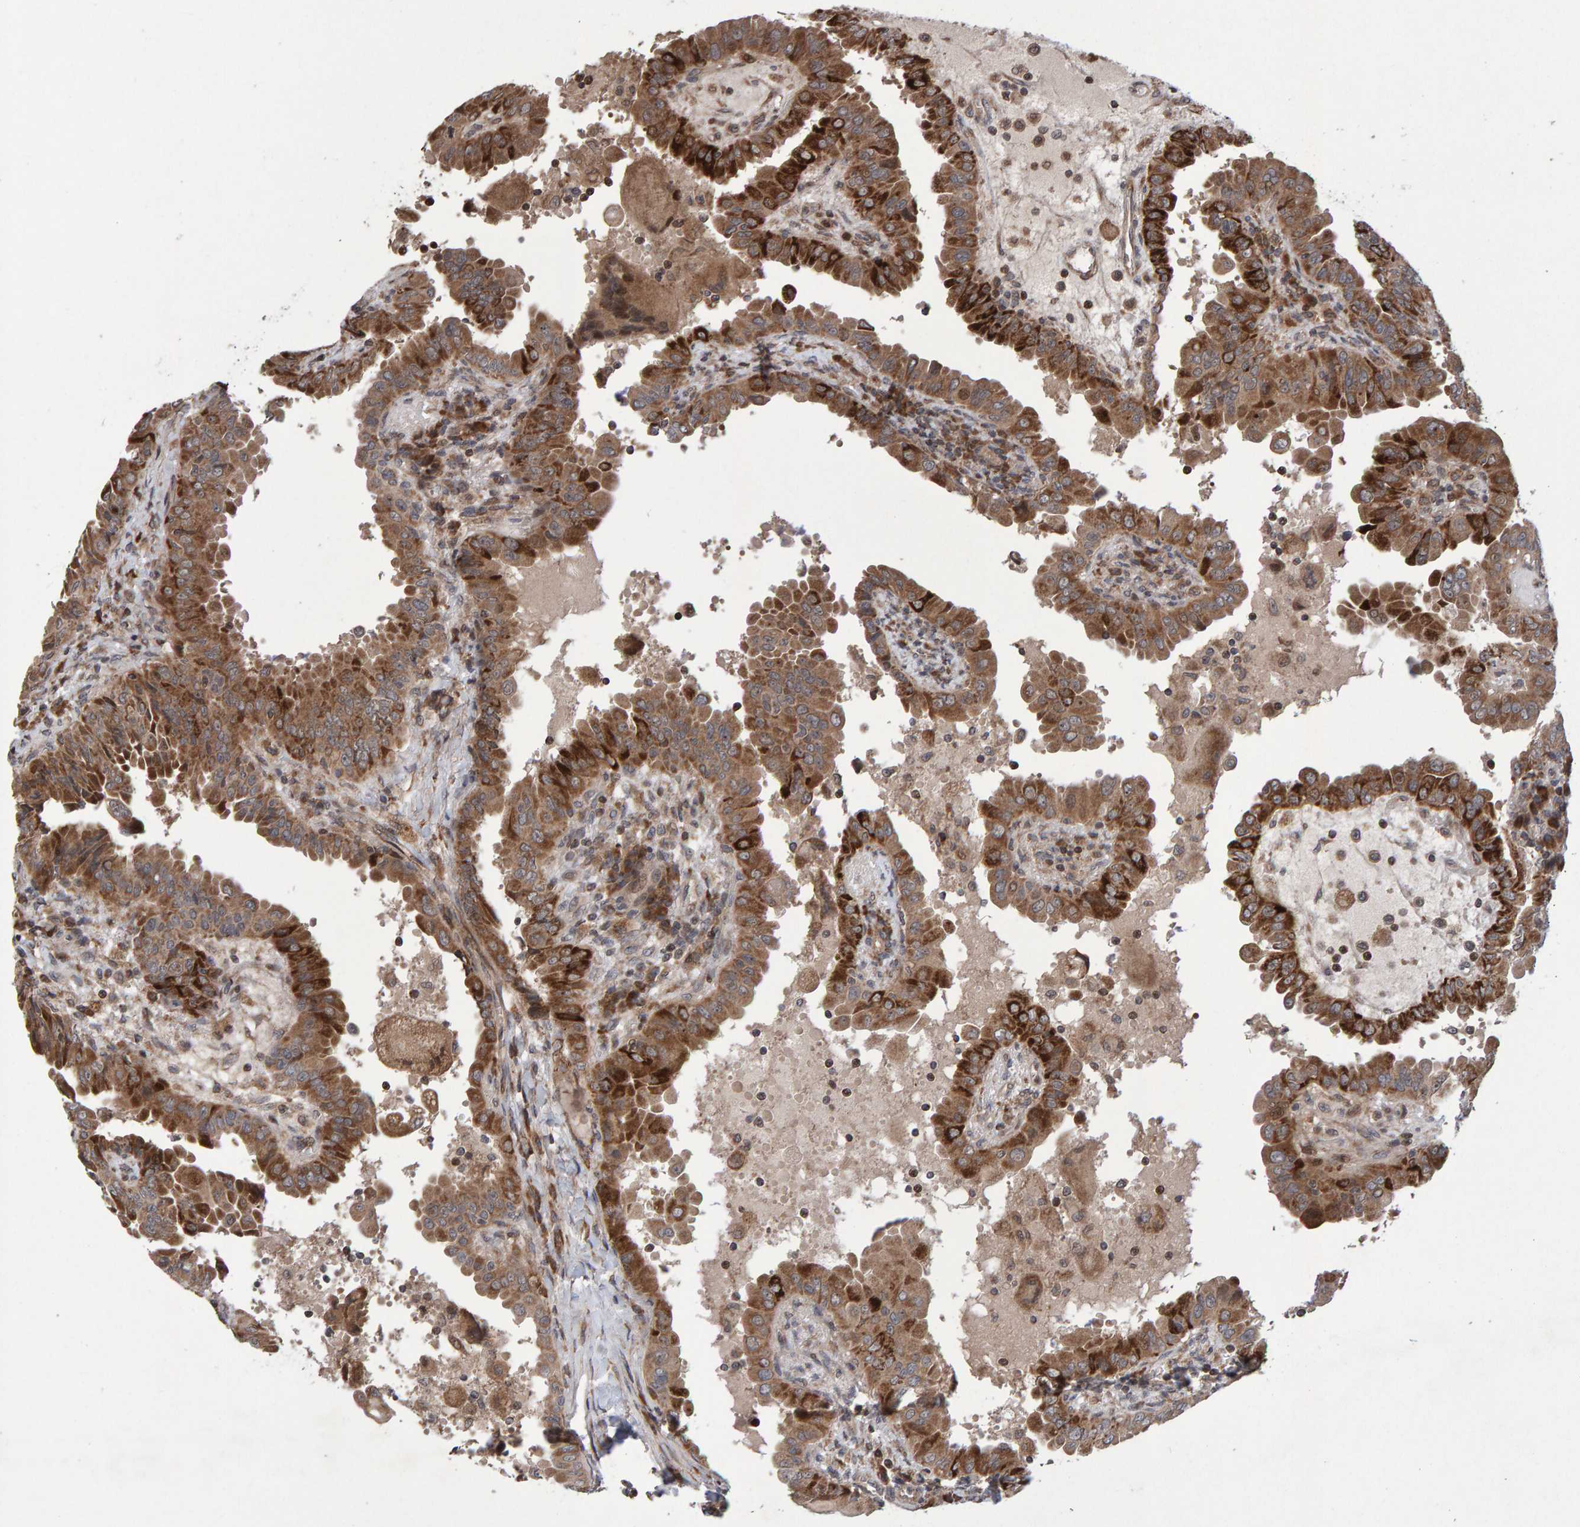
{"staining": {"intensity": "moderate", "quantity": ">75%", "location": "cytoplasmic/membranous"}, "tissue": "thyroid cancer", "cell_type": "Tumor cells", "image_type": "cancer", "snomed": [{"axis": "morphology", "description": "Papillary adenocarcinoma, NOS"}, {"axis": "topography", "description": "Thyroid gland"}], "caption": "DAB (3,3'-diaminobenzidine) immunohistochemical staining of thyroid cancer exhibits moderate cytoplasmic/membranous protein expression in about >75% of tumor cells. (DAB (3,3'-diaminobenzidine) IHC with brightfield microscopy, high magnification).", "gene": "PECR", "patient": {"sex": "male", "age": 33}}